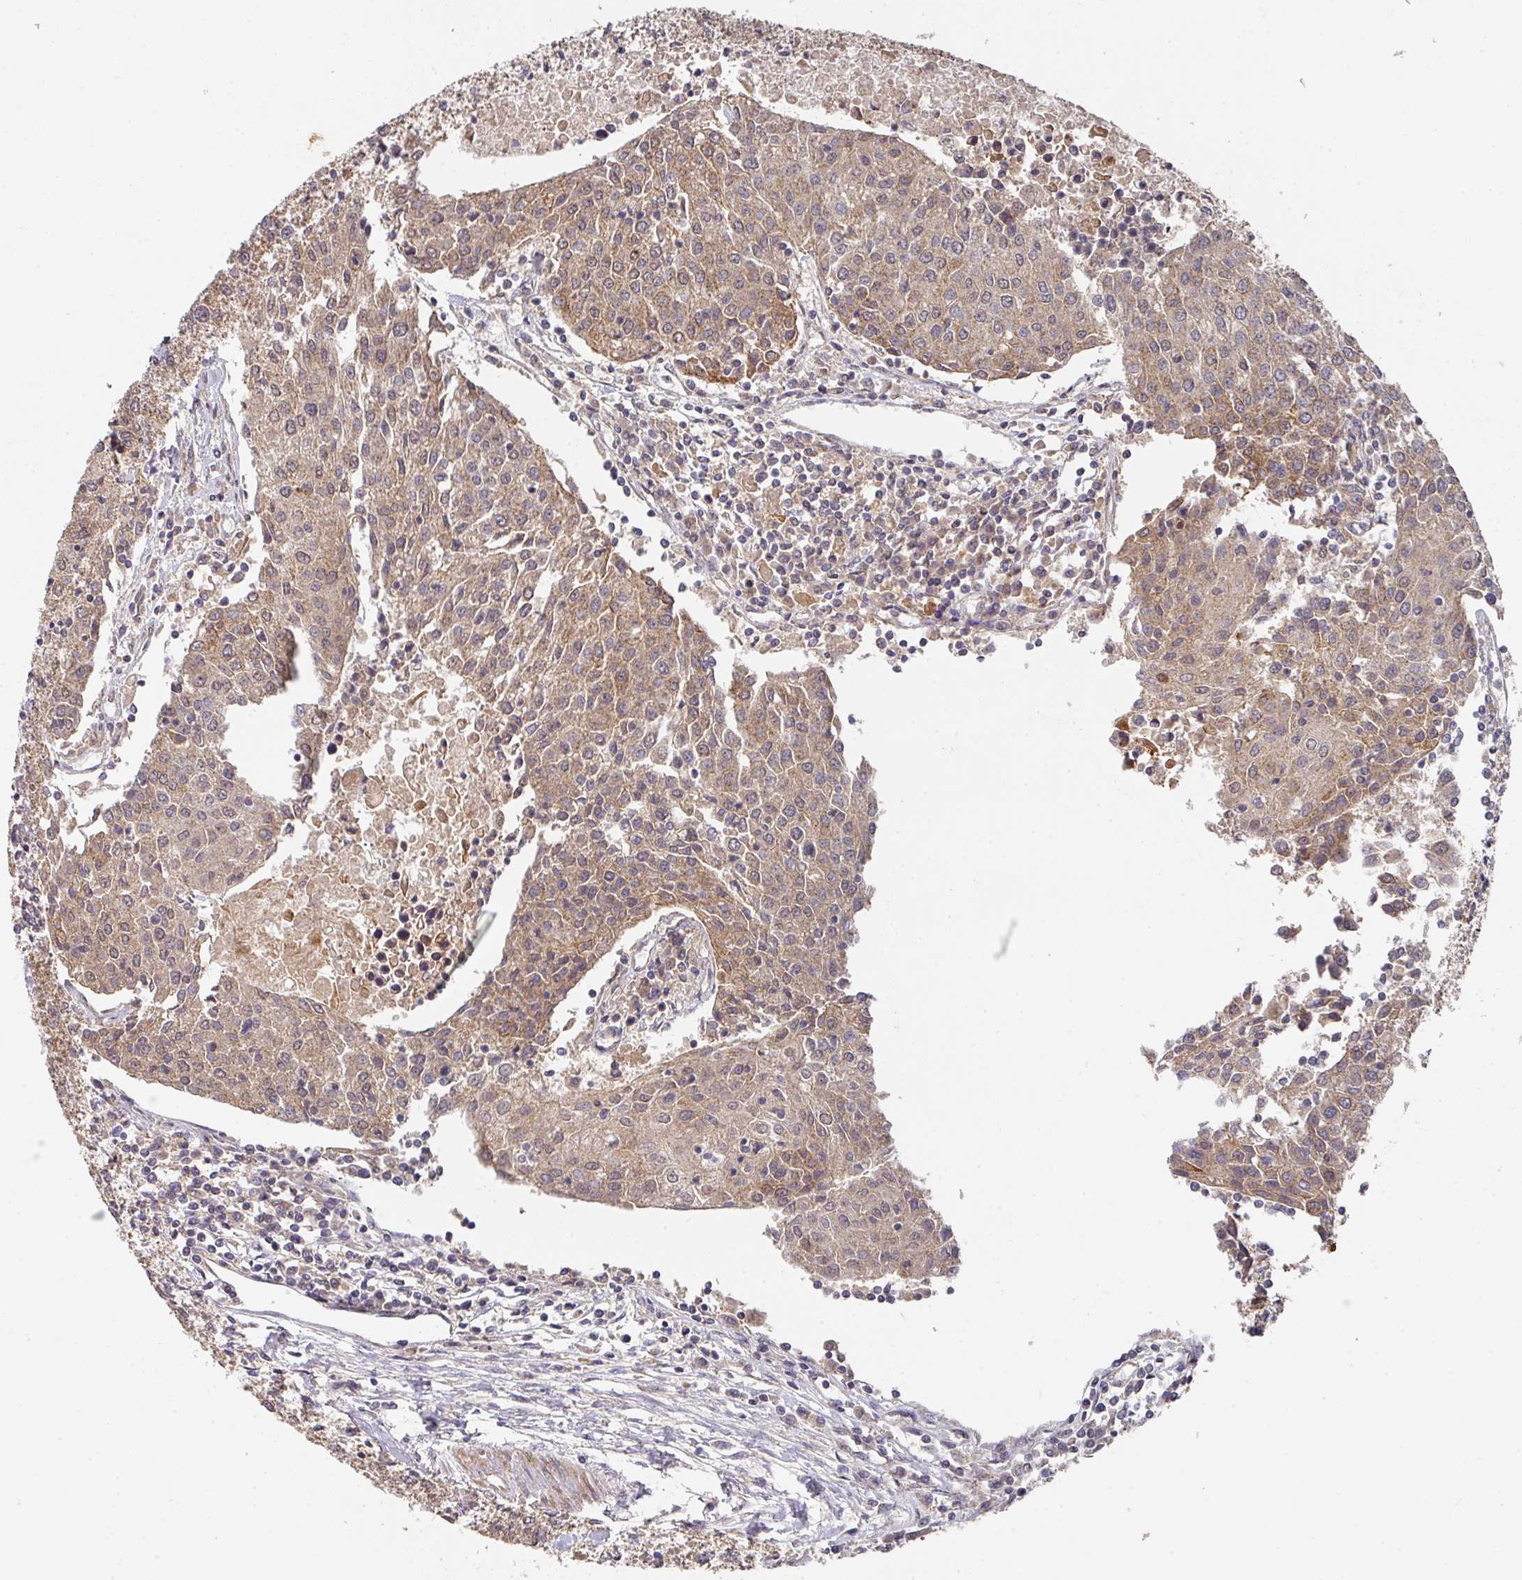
{"staining": {"intensity": "moderate", "quantity": ">75%", "location": "cytoplasmic/membranous"}, "tissue": "urothelial cancer", "cell_type": "Tumor cells", "image_type": "cancer", "snomed": [{"axis": "morphology", "description": "Urothelial carcinoma, High grade"}, {"axis": "topography", "description": "Urinary bladder"}], "caption": "Human urothelial cancer stained for a protein (brown) reveals moderate cytoplasmic/membranous positive positivity in about >75% of tumor cells.", "gene": "EXTL3", "patient": {"sex": "female", "age": 85}}